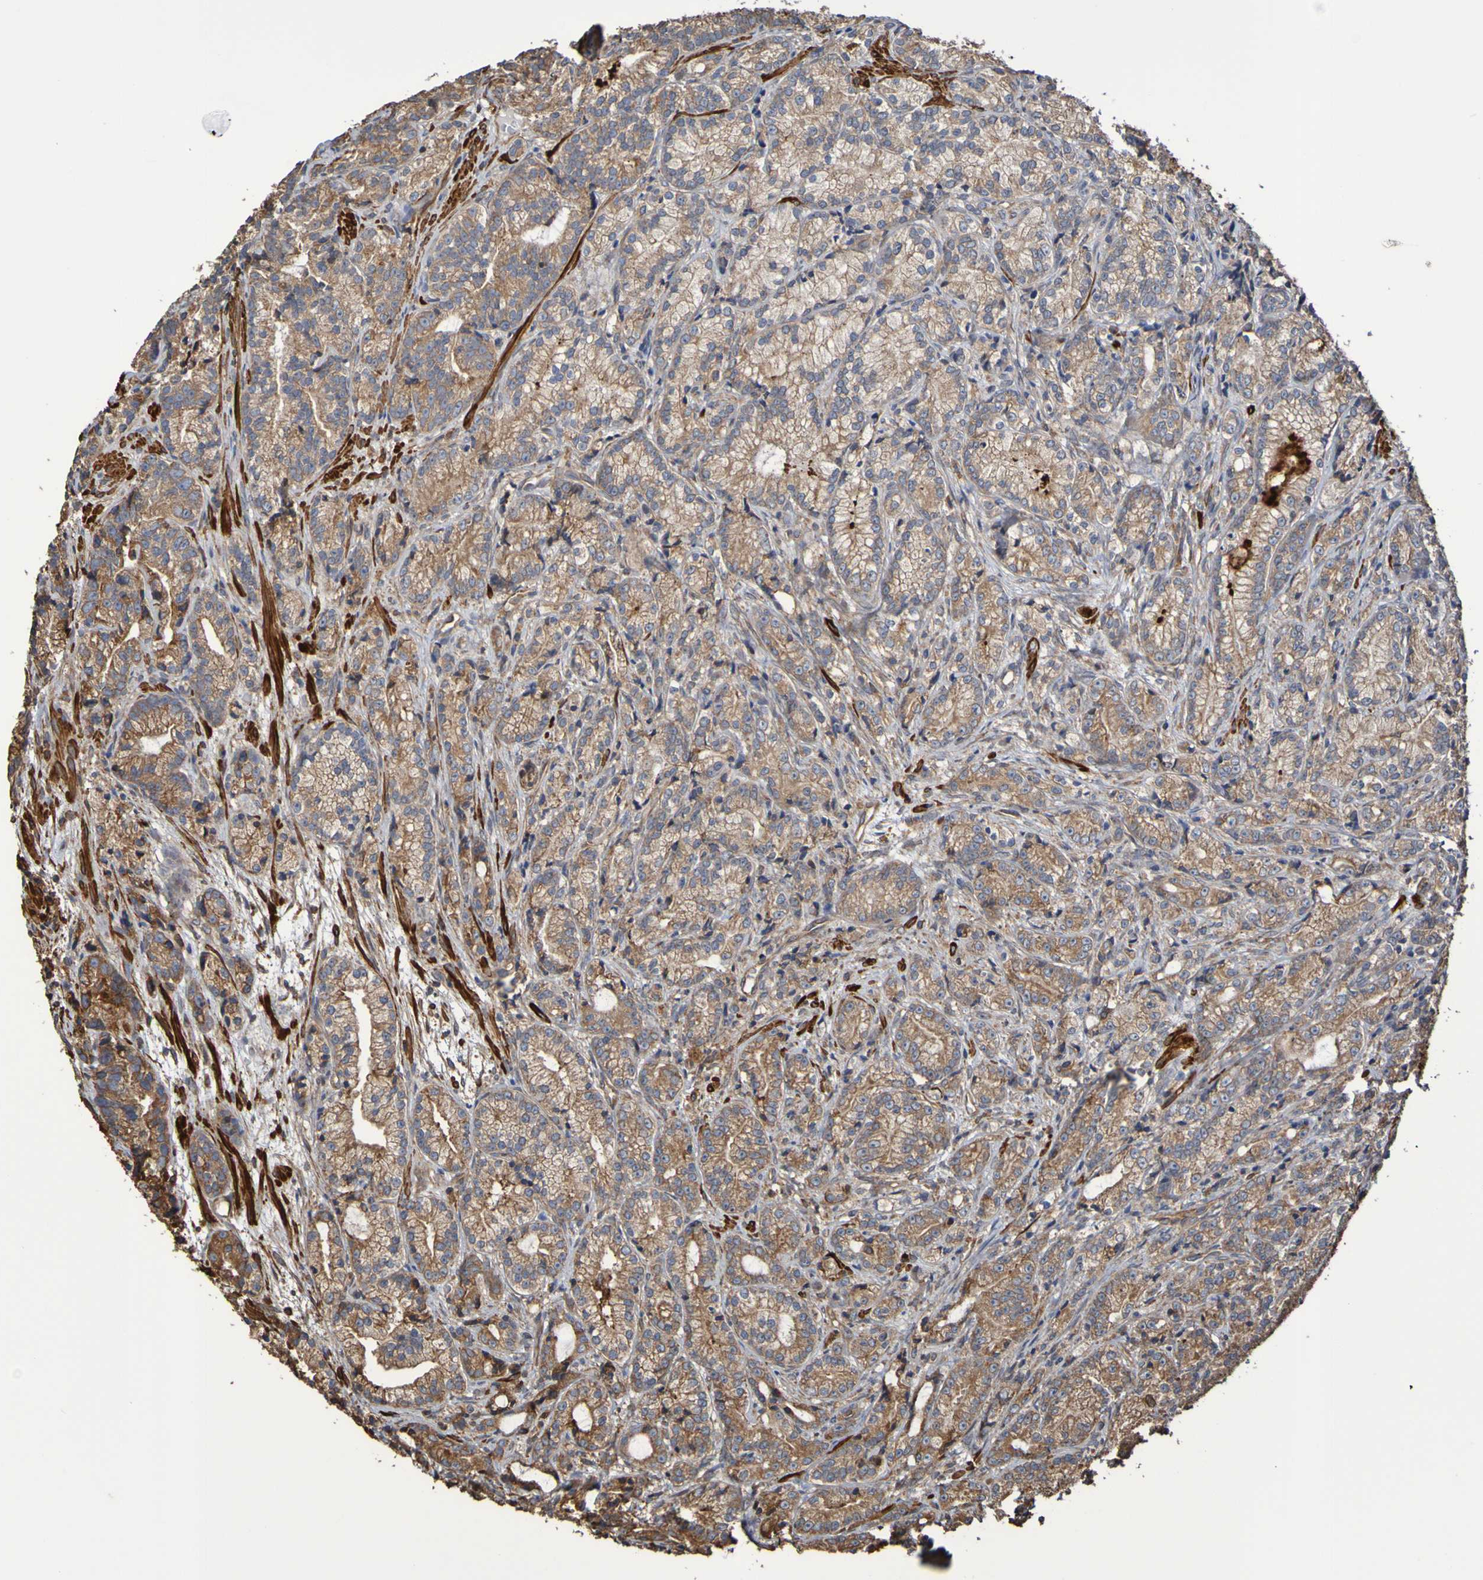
{"staining": {"intensity": "weak", "quantity": ">75%", "location": "cytoplasmic/membranous"}, "tissue": "prostate cancer", "cell_type": "Tumor cells", "image_type": "cancer", "snomed": [{"axis": "morphology", "description": "Adenocarcinoma, Low grade"}, {"axis": "topography", "description": "Prostate"}], "caption": "High-power microscopy captured an immunohistochemistry (IHC) micrograph of prostate cancer, revealing weak cytoplasmic/membranous staining in approximately >75% of tumor cells.", "gene": "RAB11A", "patient": {"sex": "male", "age": 89}}